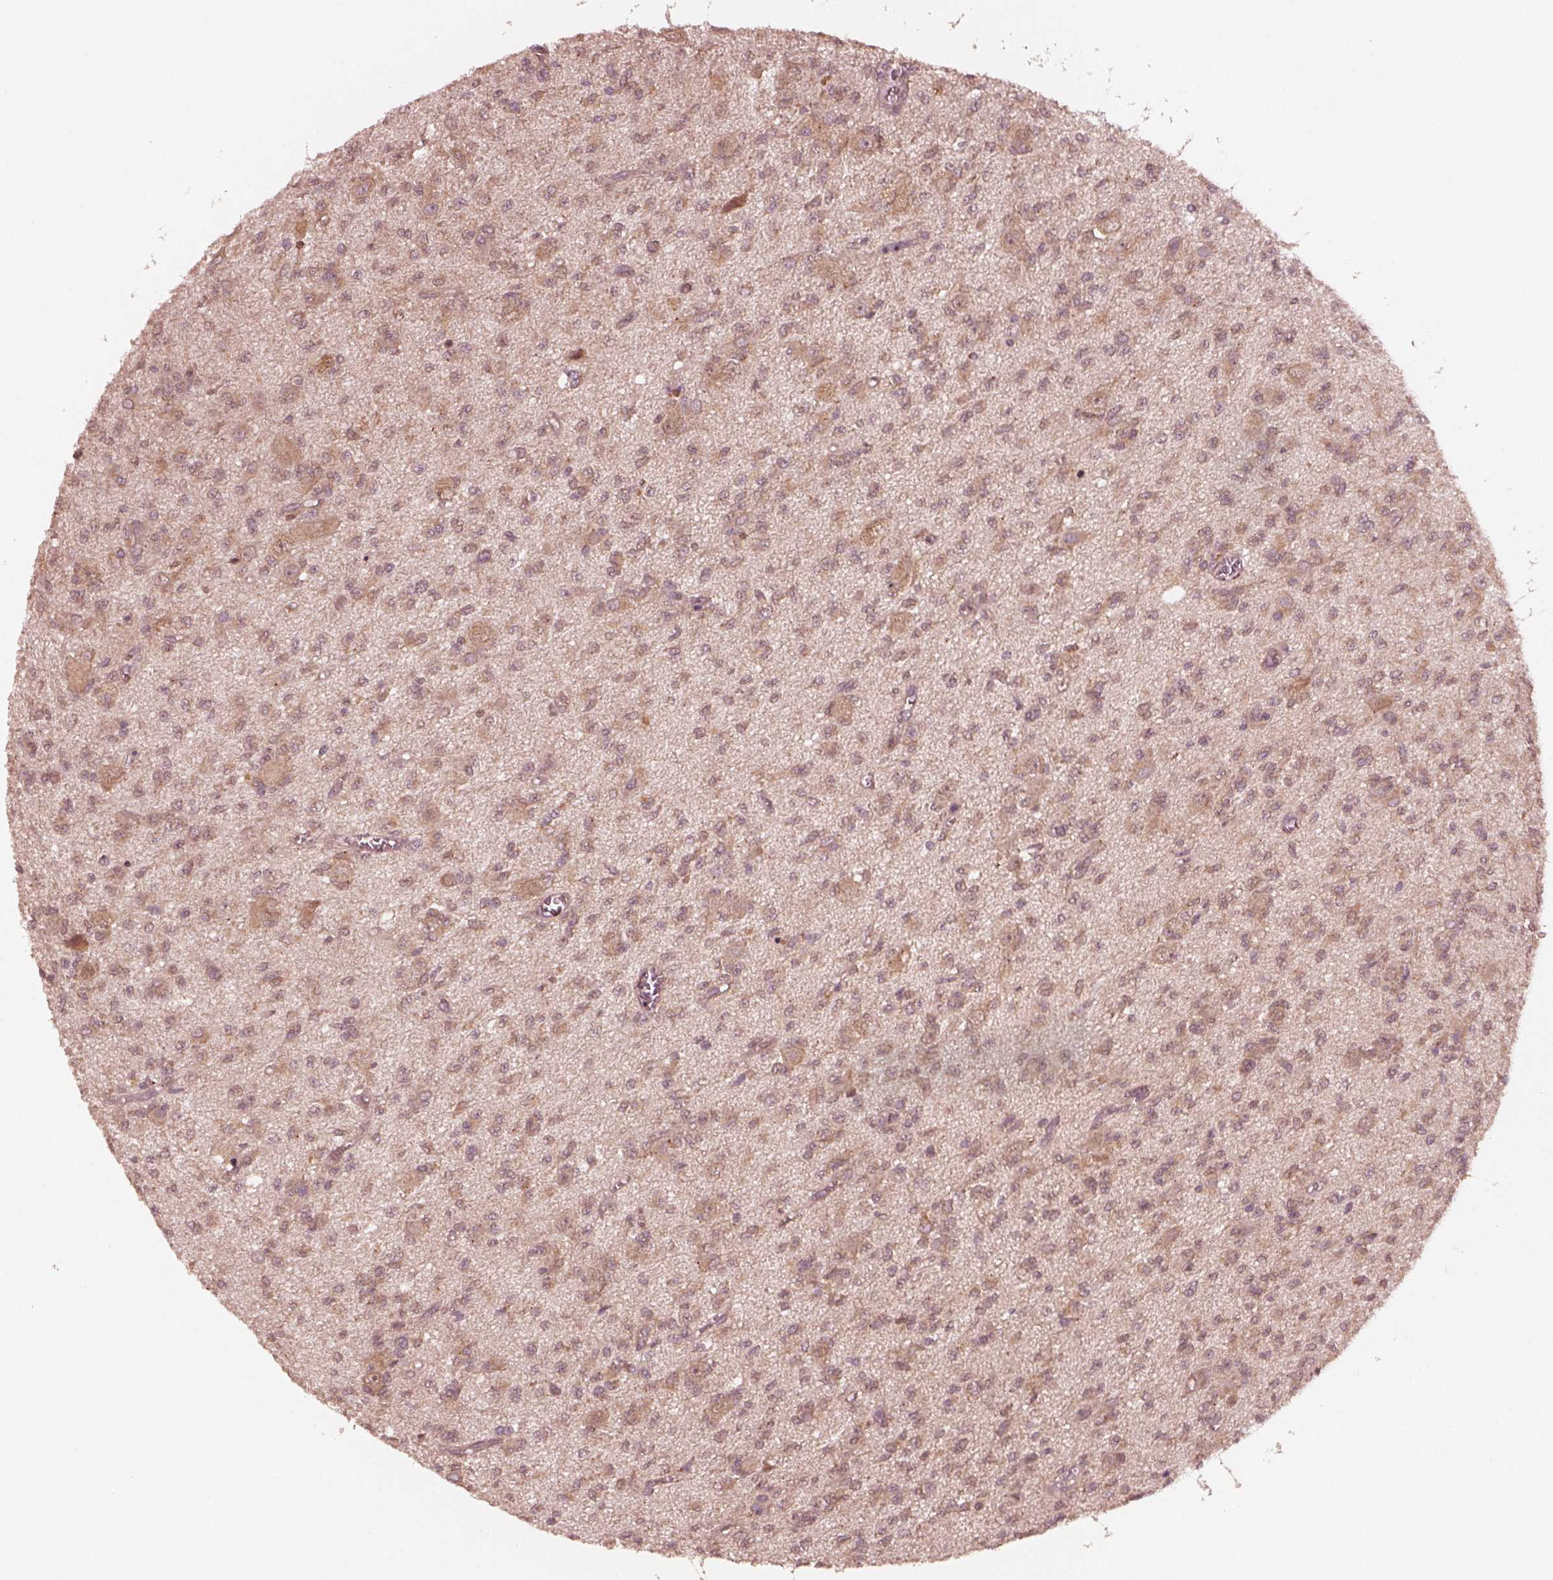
{"staining": {"intensity": "weak", "quantity": ">75%", "location": "cytoplasmic/membranous"}, "tissue": "glioma", "cell_type": "Tumor cells", "image_type": "cancer", "snomed": [{"axis": "morphology", "description": "Glioma, malignant, Low grade"}, {"axis": "topography", "description": "Brain"}], "caption": "Protein expression analysis of human glioma reveals weak cytoplasmic/membranous staining in about >75% of tumor cells. (DAB IHC, brown staining for protein, blue staining for nuclei).", "gene": "FAF2", "patient": {"sex": "male", "age": 64}}